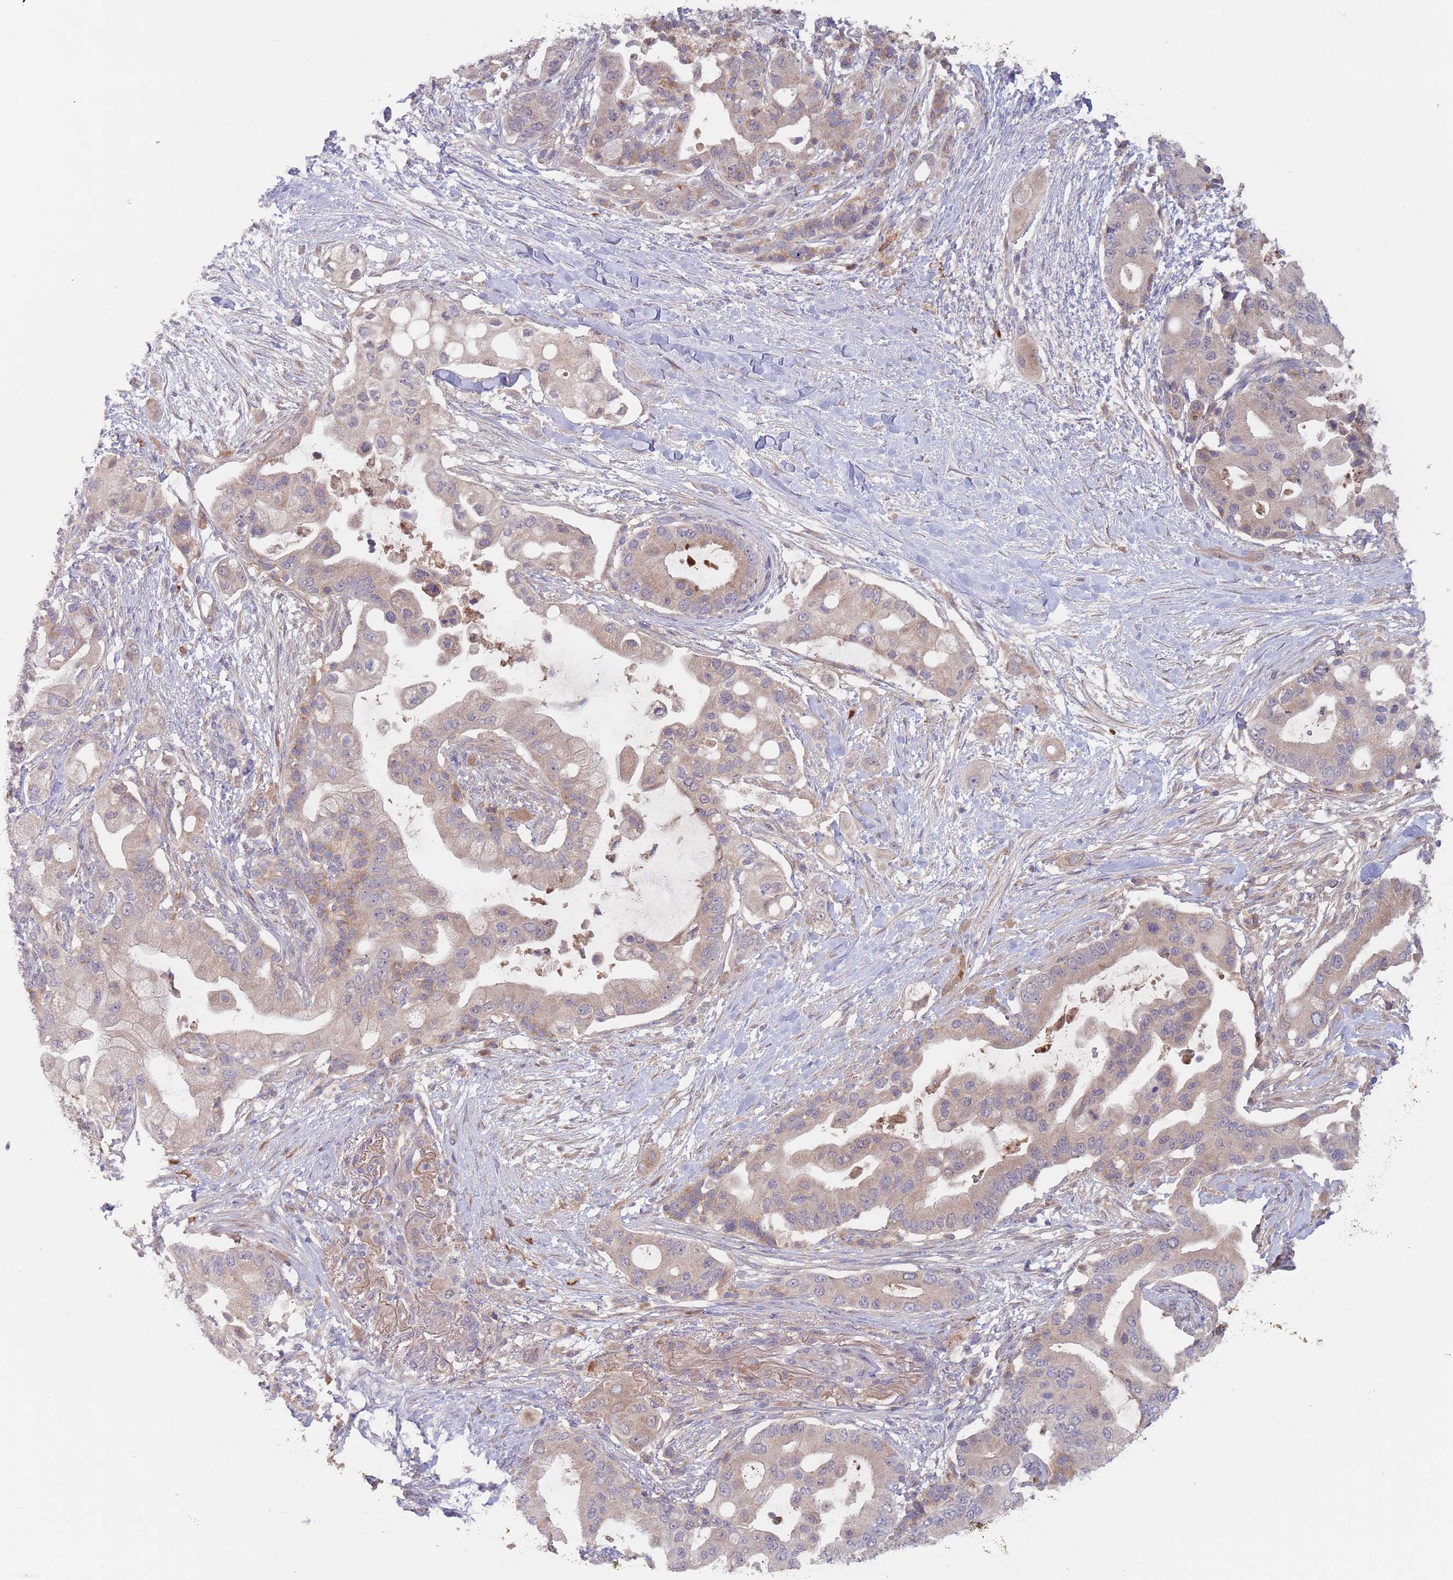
{"staining": {"intensity": "weak", "quantity": "25%-75%", "location": "cytoplasmic/membranous"}, "tissue": "pancreatic cancer", "cell_type": "Tumor cells", "image_type": "cancer", "snomed": [{"axis": "morphology", "description": "Adenocarcinoma, NOS"}, {"axis": "topography", "description": "Pancreas"}], "caption": "Approximately 25%-75% of tumor cells in human pancreatic cancer reveal weak cytoplasmic/membranous protein expression as visualized by brown immunohistochemical staining.", "gene": "ZNF140", "patient": {"sex": "male", "age": 57}}